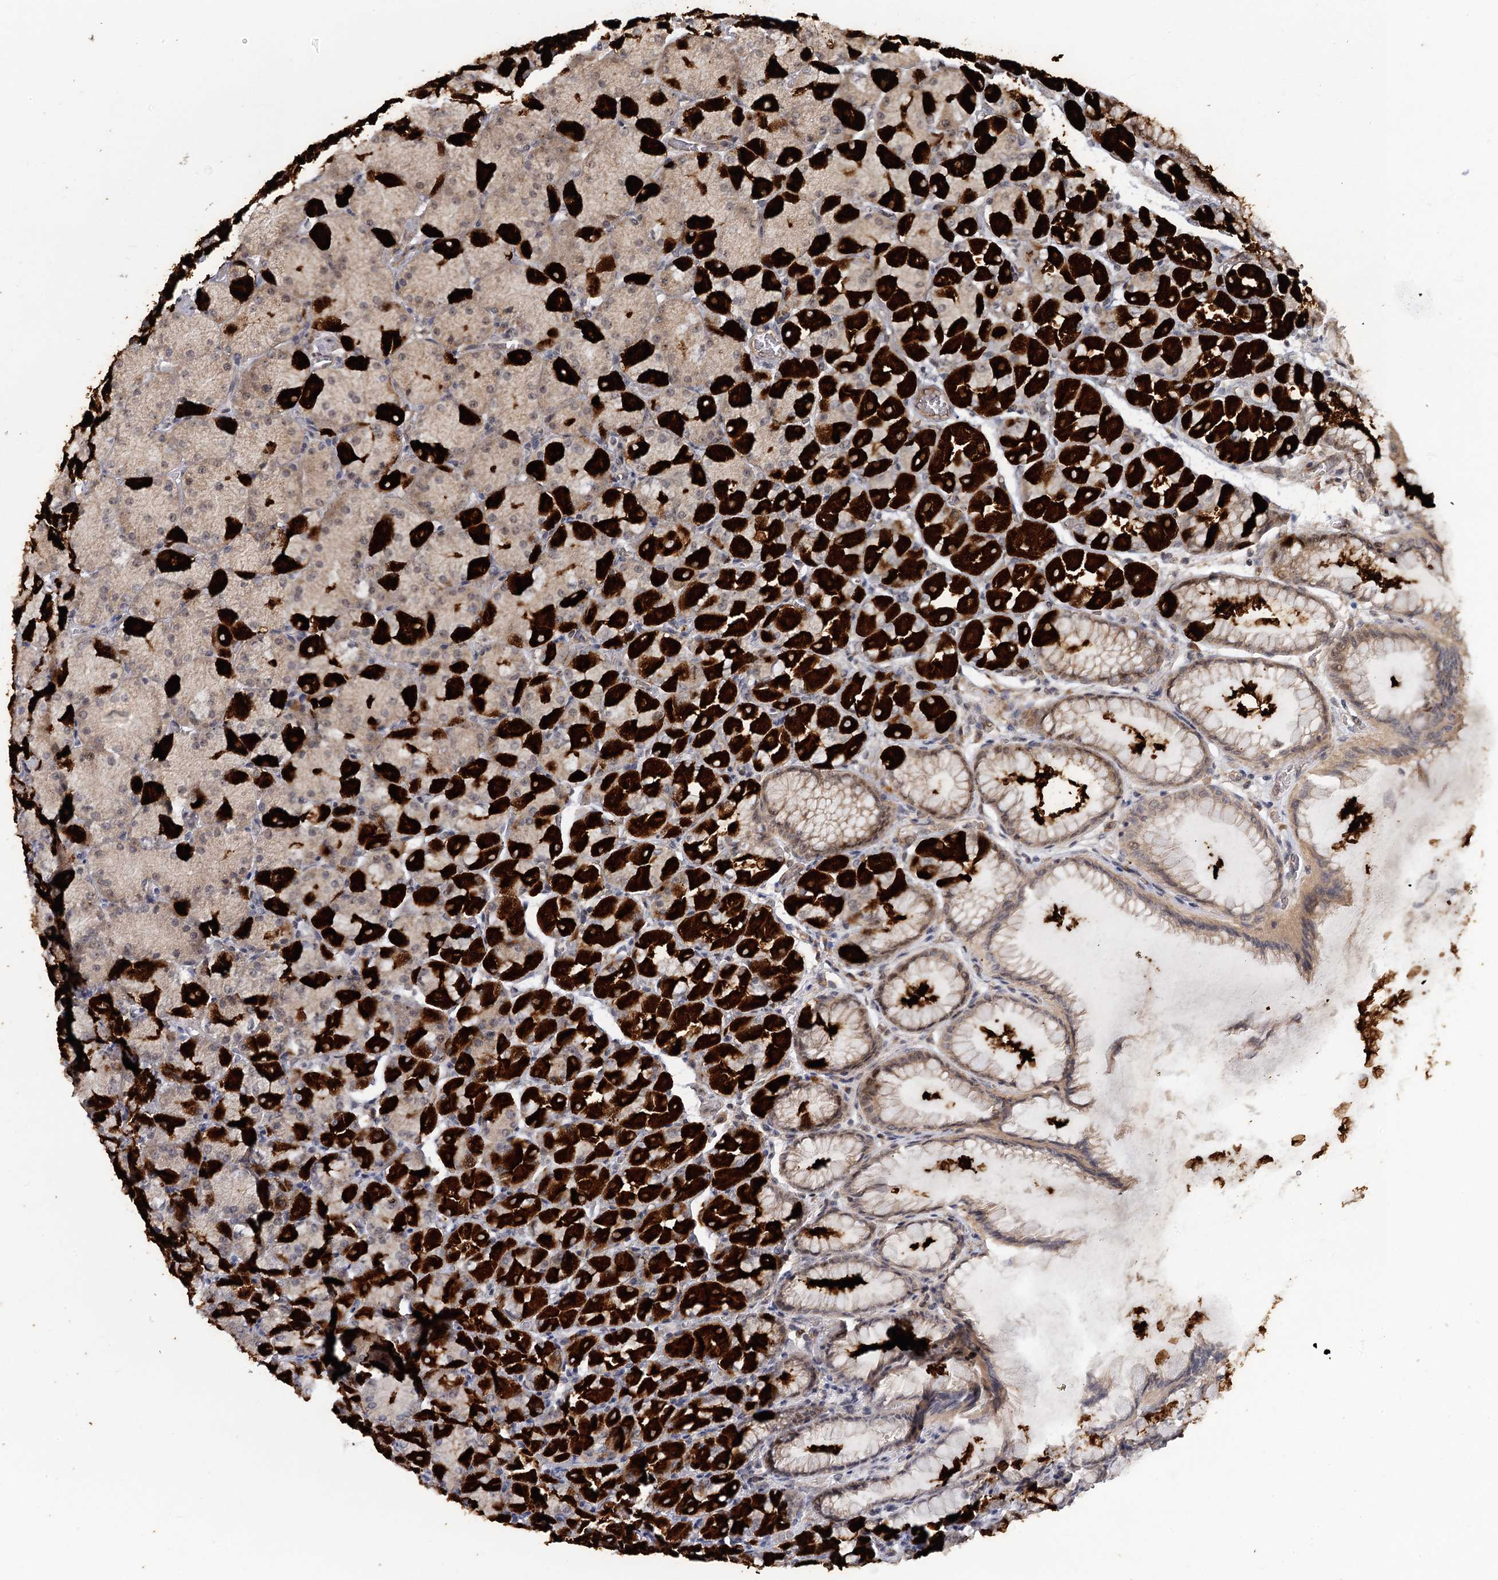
{"staining": {"intensity": "strong", "quantity": "25%-75%", "location": "cytoplasmic/membranous,nuclear"}, "tissue": "stomach", "cell_type": "Glandular cells", "image_type": "normal", "snomed": [{"axis": "morphology", "description": "Normal tissue, NOS"}, {"axis": "topography", "description": "Stomach, upper"}], "caption": "The histopathology image displays a brown stain indicating the presence of a protein in the cytoplasmic/membranous,nuclear of glandular cells in stomach.", "gene": "PIK3C2A", "patient": {"sex": "female", "age": 56}}